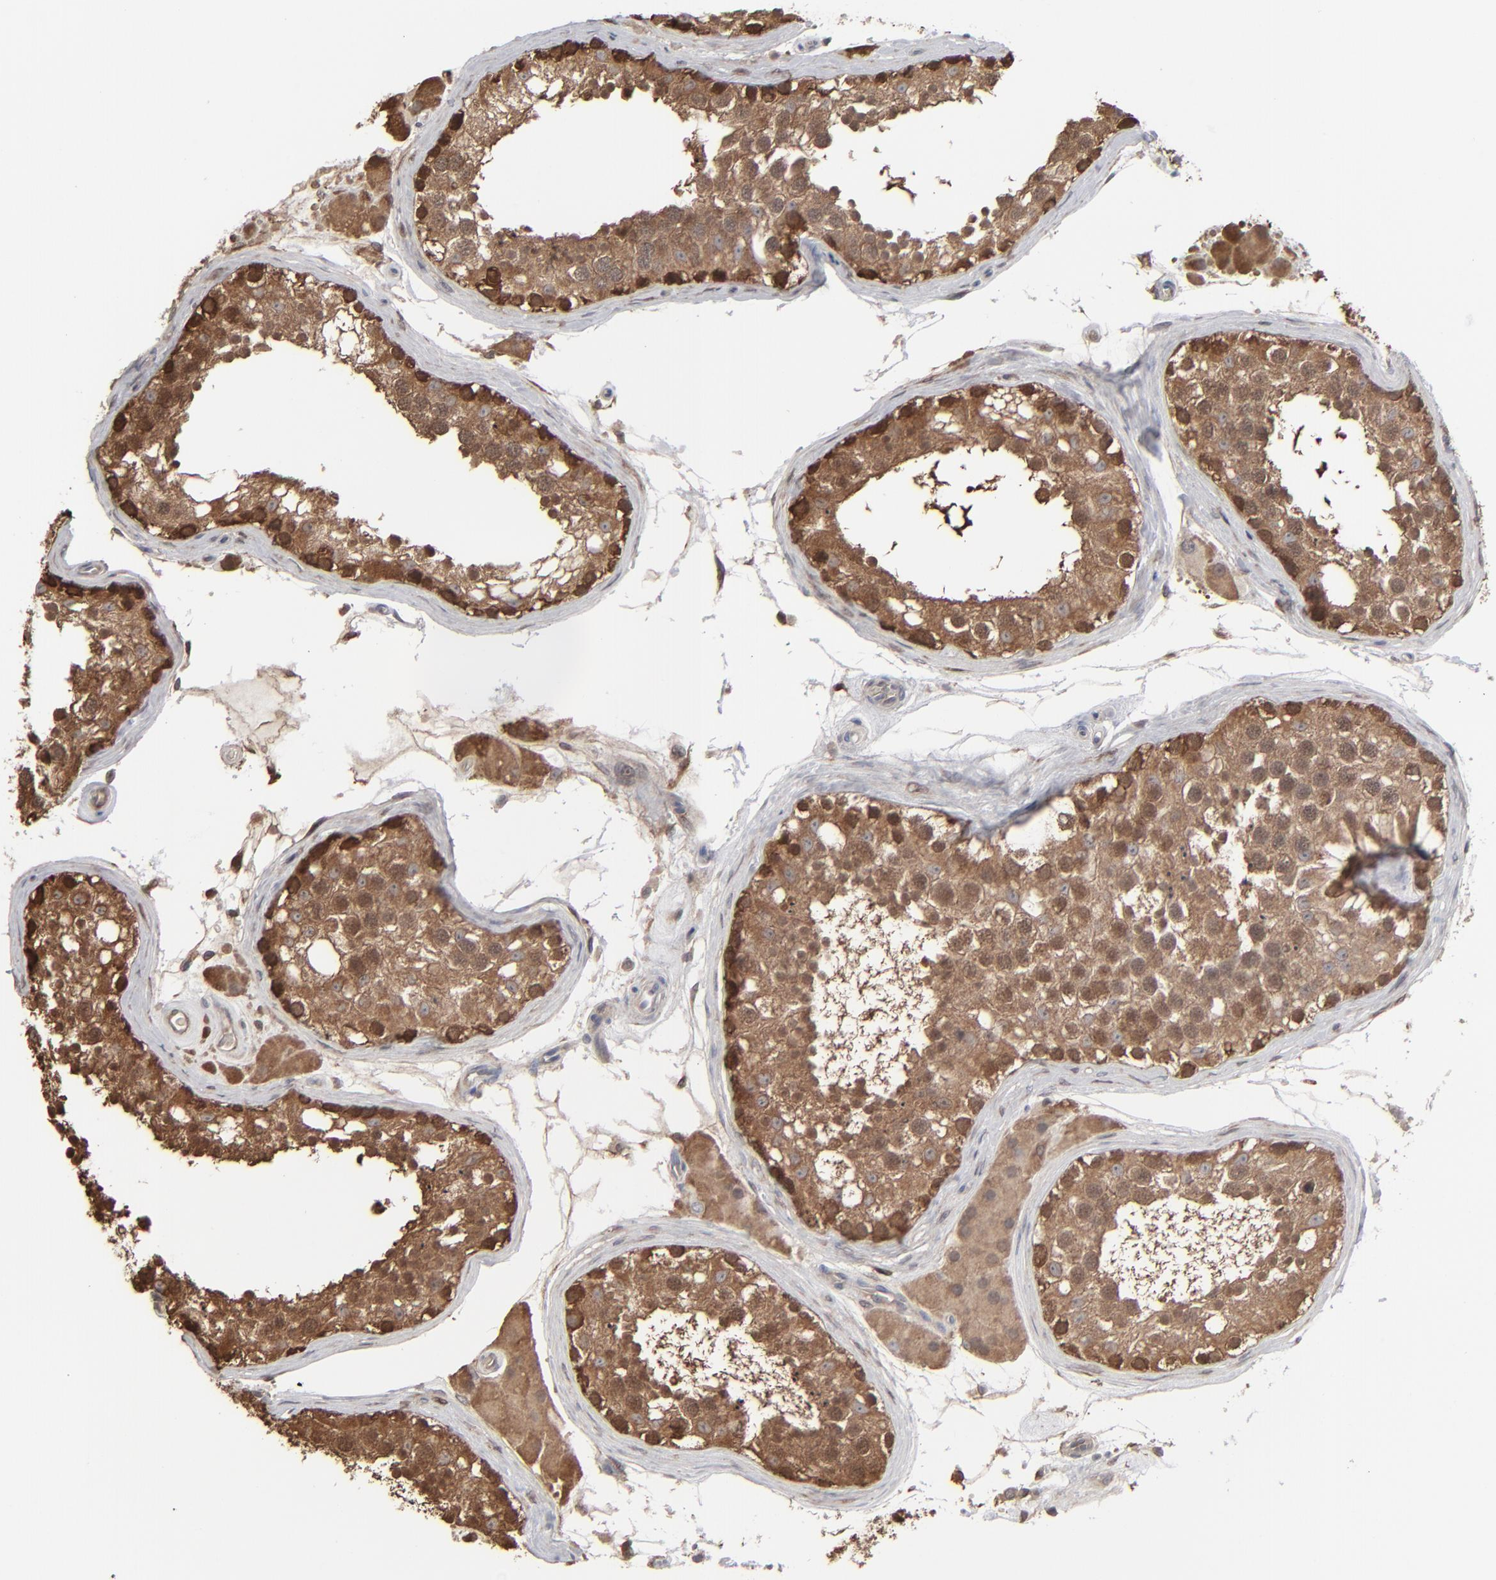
{"staining": {"intensity": "strong", "quantity": ">75%", "location": "cytoplasmic/membranous,nuclear"}, "tissue": "testis", "cell_type": "Cells in seminiferous ducts", "image_type": "normal", "snomed": [{"axis": "morphology", "description": "Normal tissue, NOS"}, {"axis": "topography", "description": "Testis"}], "caption": "DAB immunohistochemical staining of normal testis shows strong cytoplasmic/membranous,nuclear protein expression in about >75% of cells in seminiferous ducts. Using DAB (3,3'-diaminobenzidine) (brown) and hematoxylin (blue) stains, captured at high magnification using brightfield microscopy.", "gene": "NME1", "patient": {"sex": "male", "age": 68}}